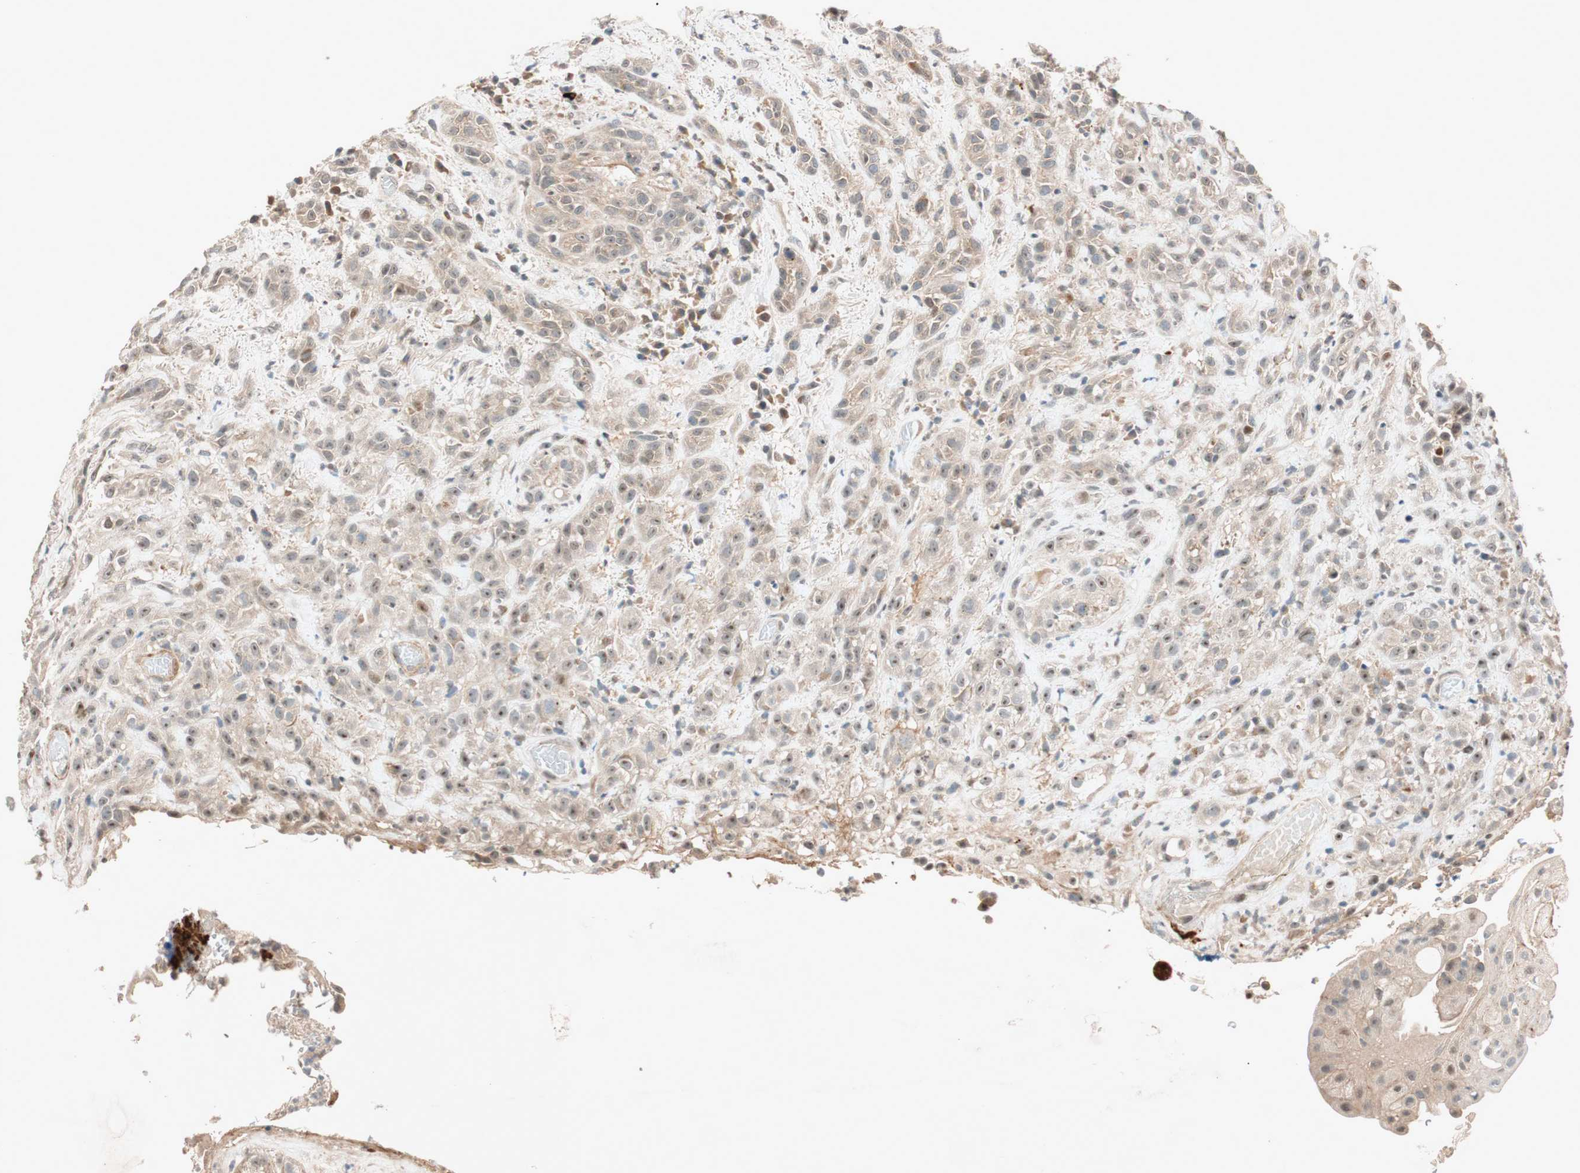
{"staining": {"intensity": "weak", "quantity": "25%-75%", "location": "cytoplasmic/membranous"}, "tissue": "head and neck cancer", "cell_type": "Tumor cells", "image_type": "cancer", "snomed": [{"axis": "morphology", "description": "Squamous cell carcinoma, NOS"}, {"axis": "topography", "description": "Head-Neck"}], "caption": "Tumor cells demonstrate weak cytoplasmic/membranous staining in approximately 25%-75% of cells in head and neck cancer.", "gene": "EPHA6", "patient": {"sex": "male", "age": 62}}